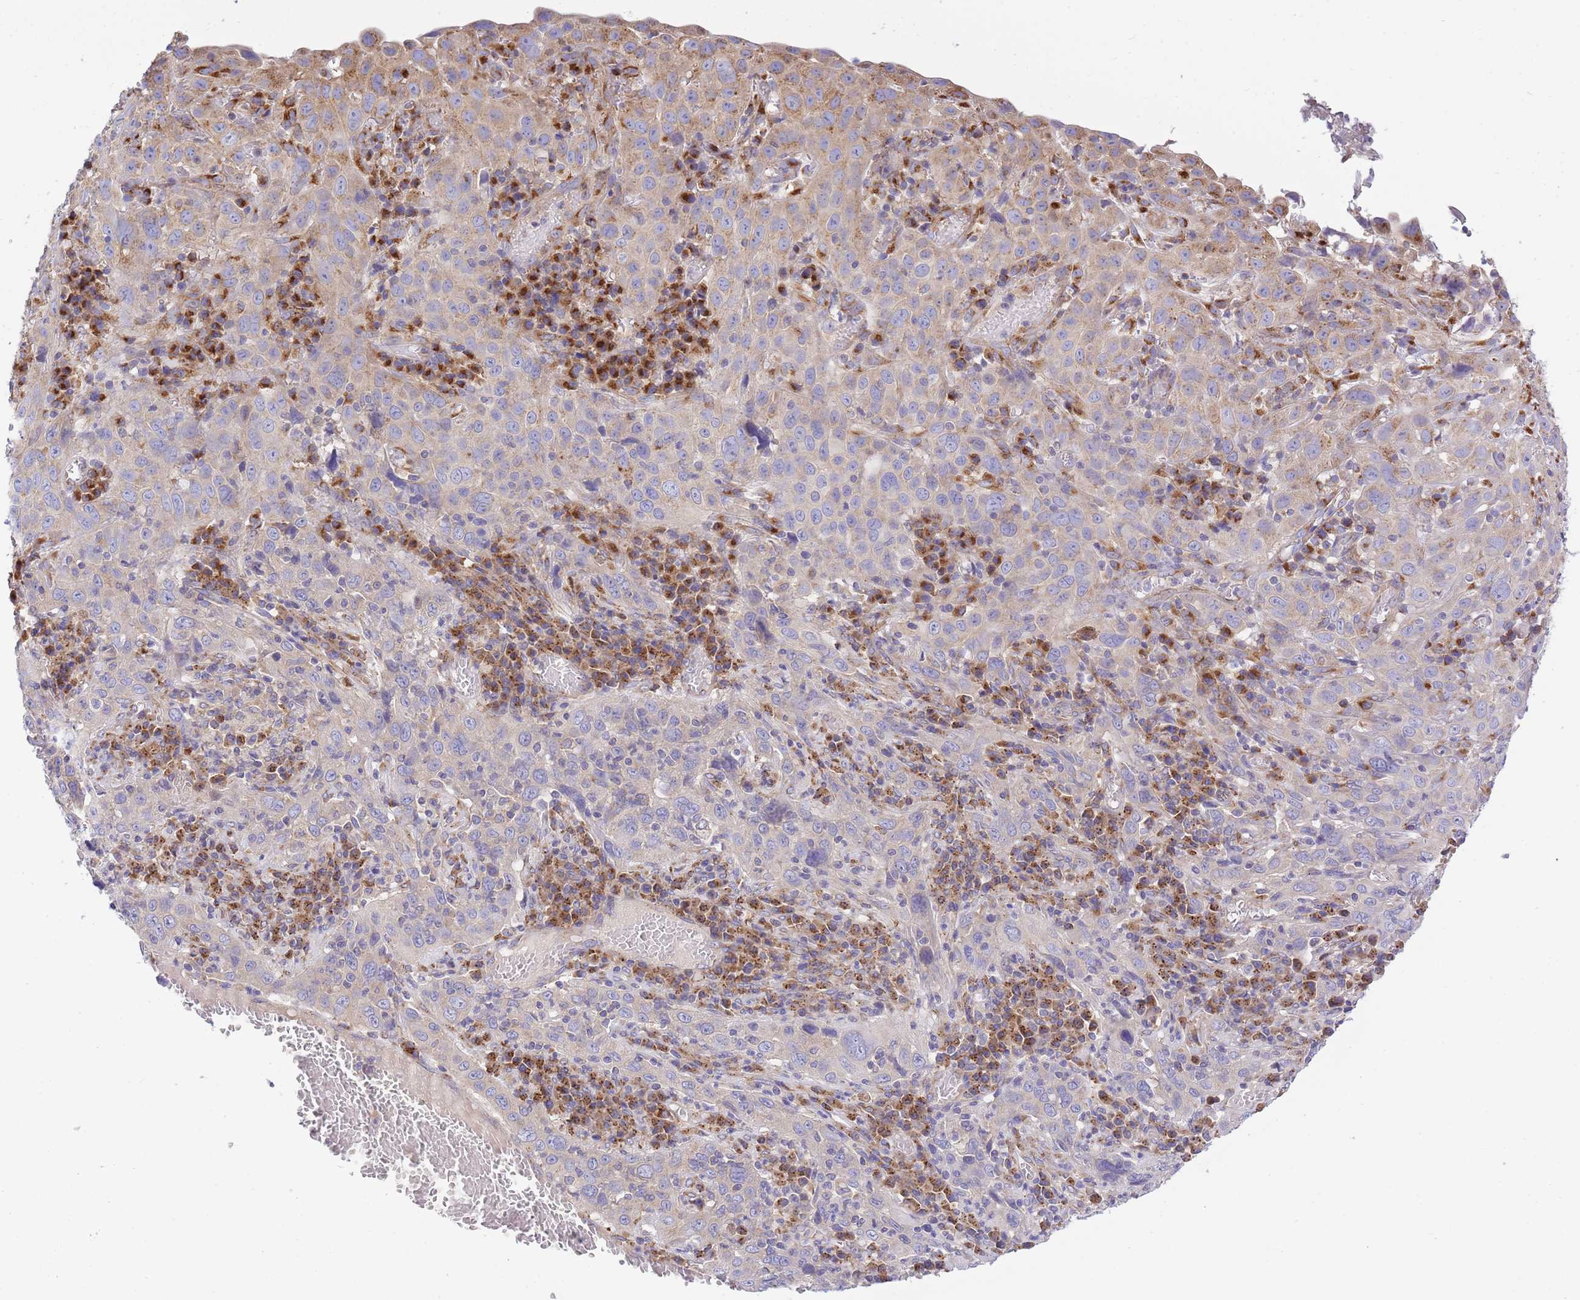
{"staining": {"intensity": "moderate", "quantity": "<25%", "location": "cytoplasmic/membranous"}, "tissue": "cervical cancer", "cell_type": "Tumor cells", "image_type": "cancer", "snomed": [{"axis": "morphology", "description": "Squamous cell carcinoma, NOS"}, {"axis": "topography", "description": "Cervix"}], "caption": "A histopathology image of human cervical squamous cell carcinoma stained for a protein shows moderate cytoplasmic/membranous brown staining in tumor cells.", "gene": "COPG2", "patient": {"sex": "female", "age": 46}}